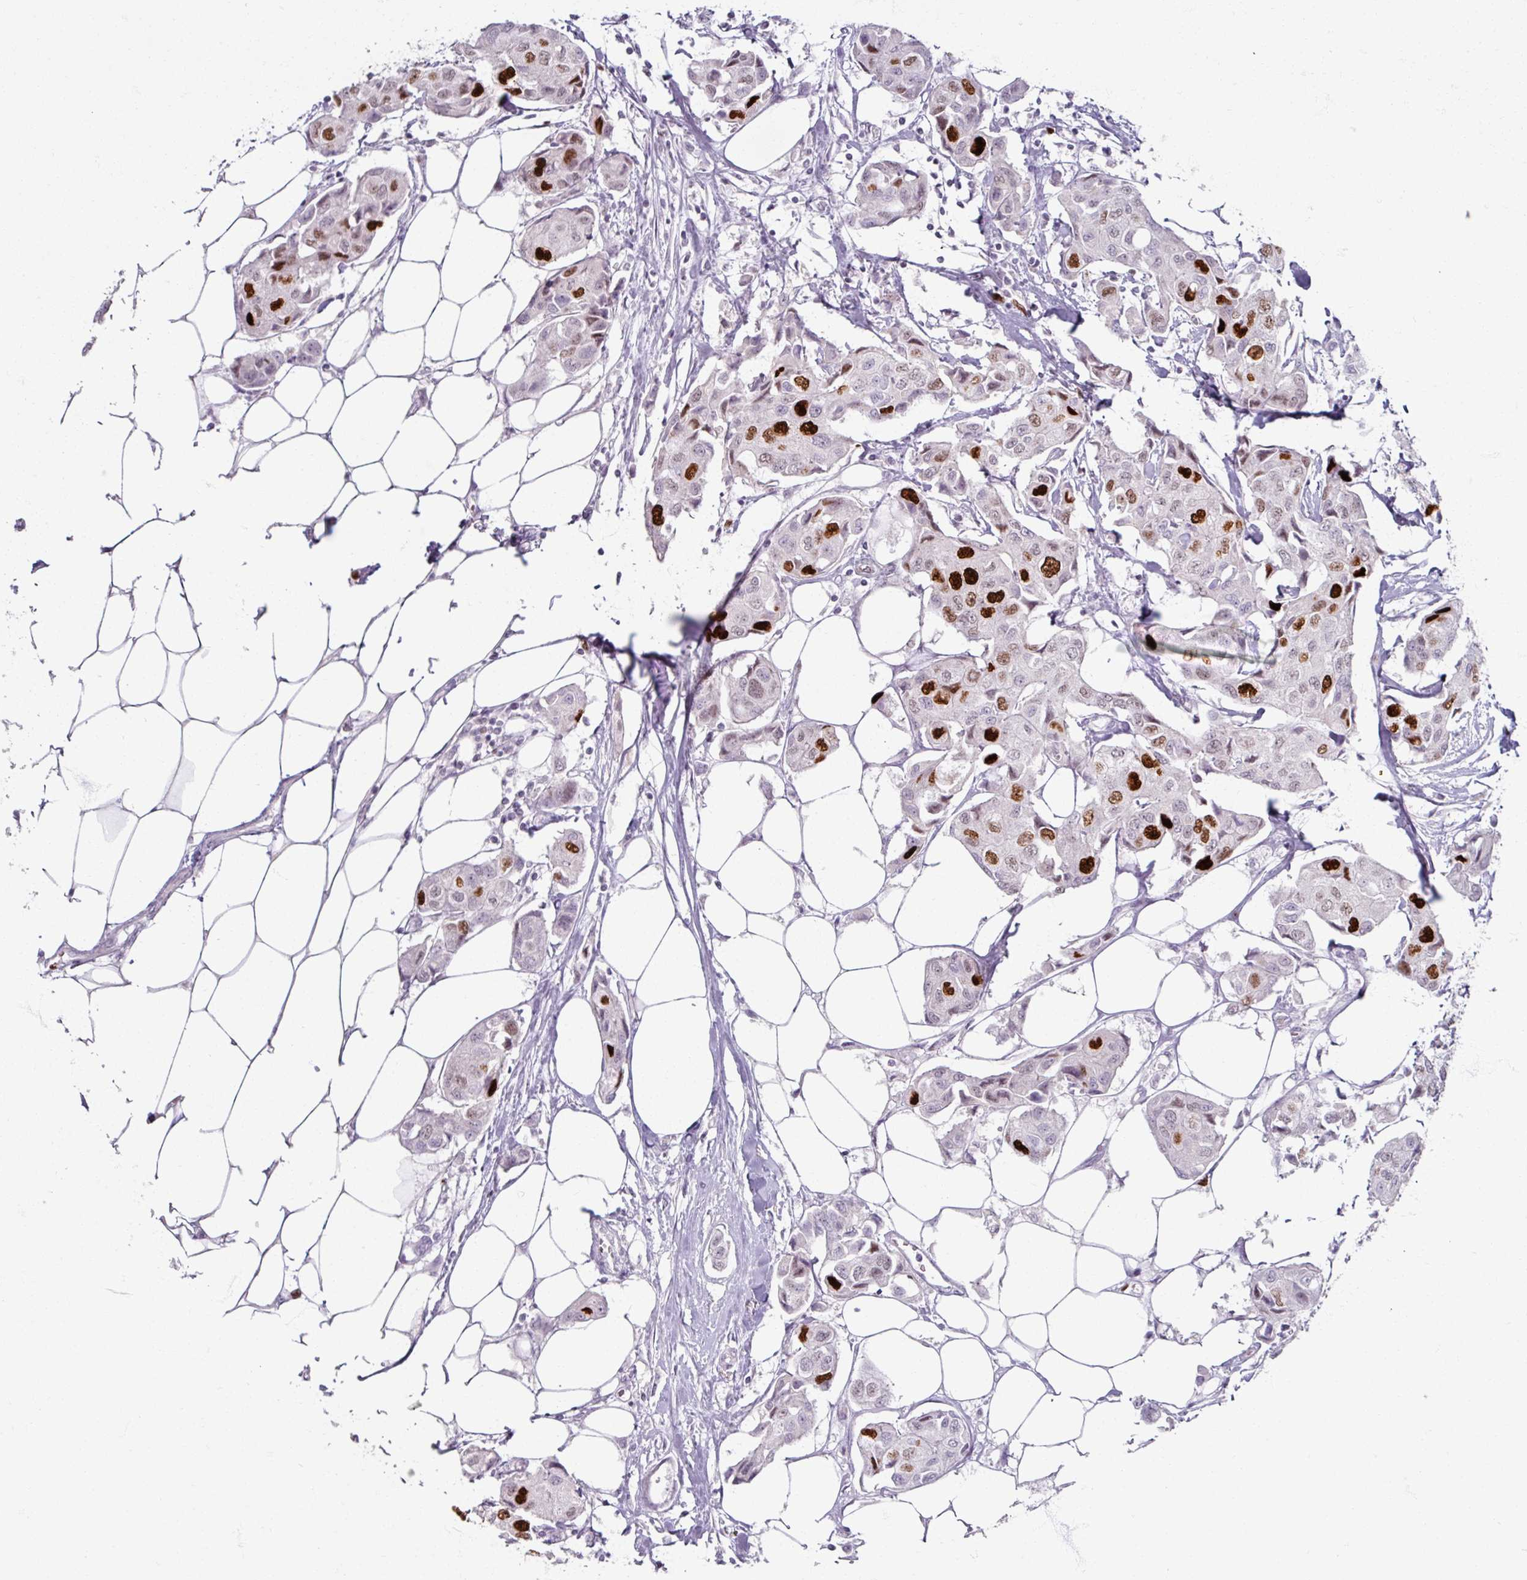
{"staining": {"intensity": "strong", "quantity": "<25%", "location": "nuclear"}, "tissue": "breast cancer", "cell_type": "Tumor cells", "image_type": "cancer", "snomed": [{"axis": "morphology", "description": "Duct carcinoma"}, {"axis": "topography", "description": "Breast"}, {"axis": "topography", "description": "Lymph node"}], "caption": "A brown stain labels strong nuclear staining of a protein in breast cancer (intraductal carcinoma) tumor cells. The staining was performed using DAB (3,3'-diaminobenzidine) to visualize the protein expression in brown, while the nuclei were stained in blue with hematoxylin (Magnification: 20x).", "gene": "ATAD2", "patient": {"sex": "female", "age": 80}}